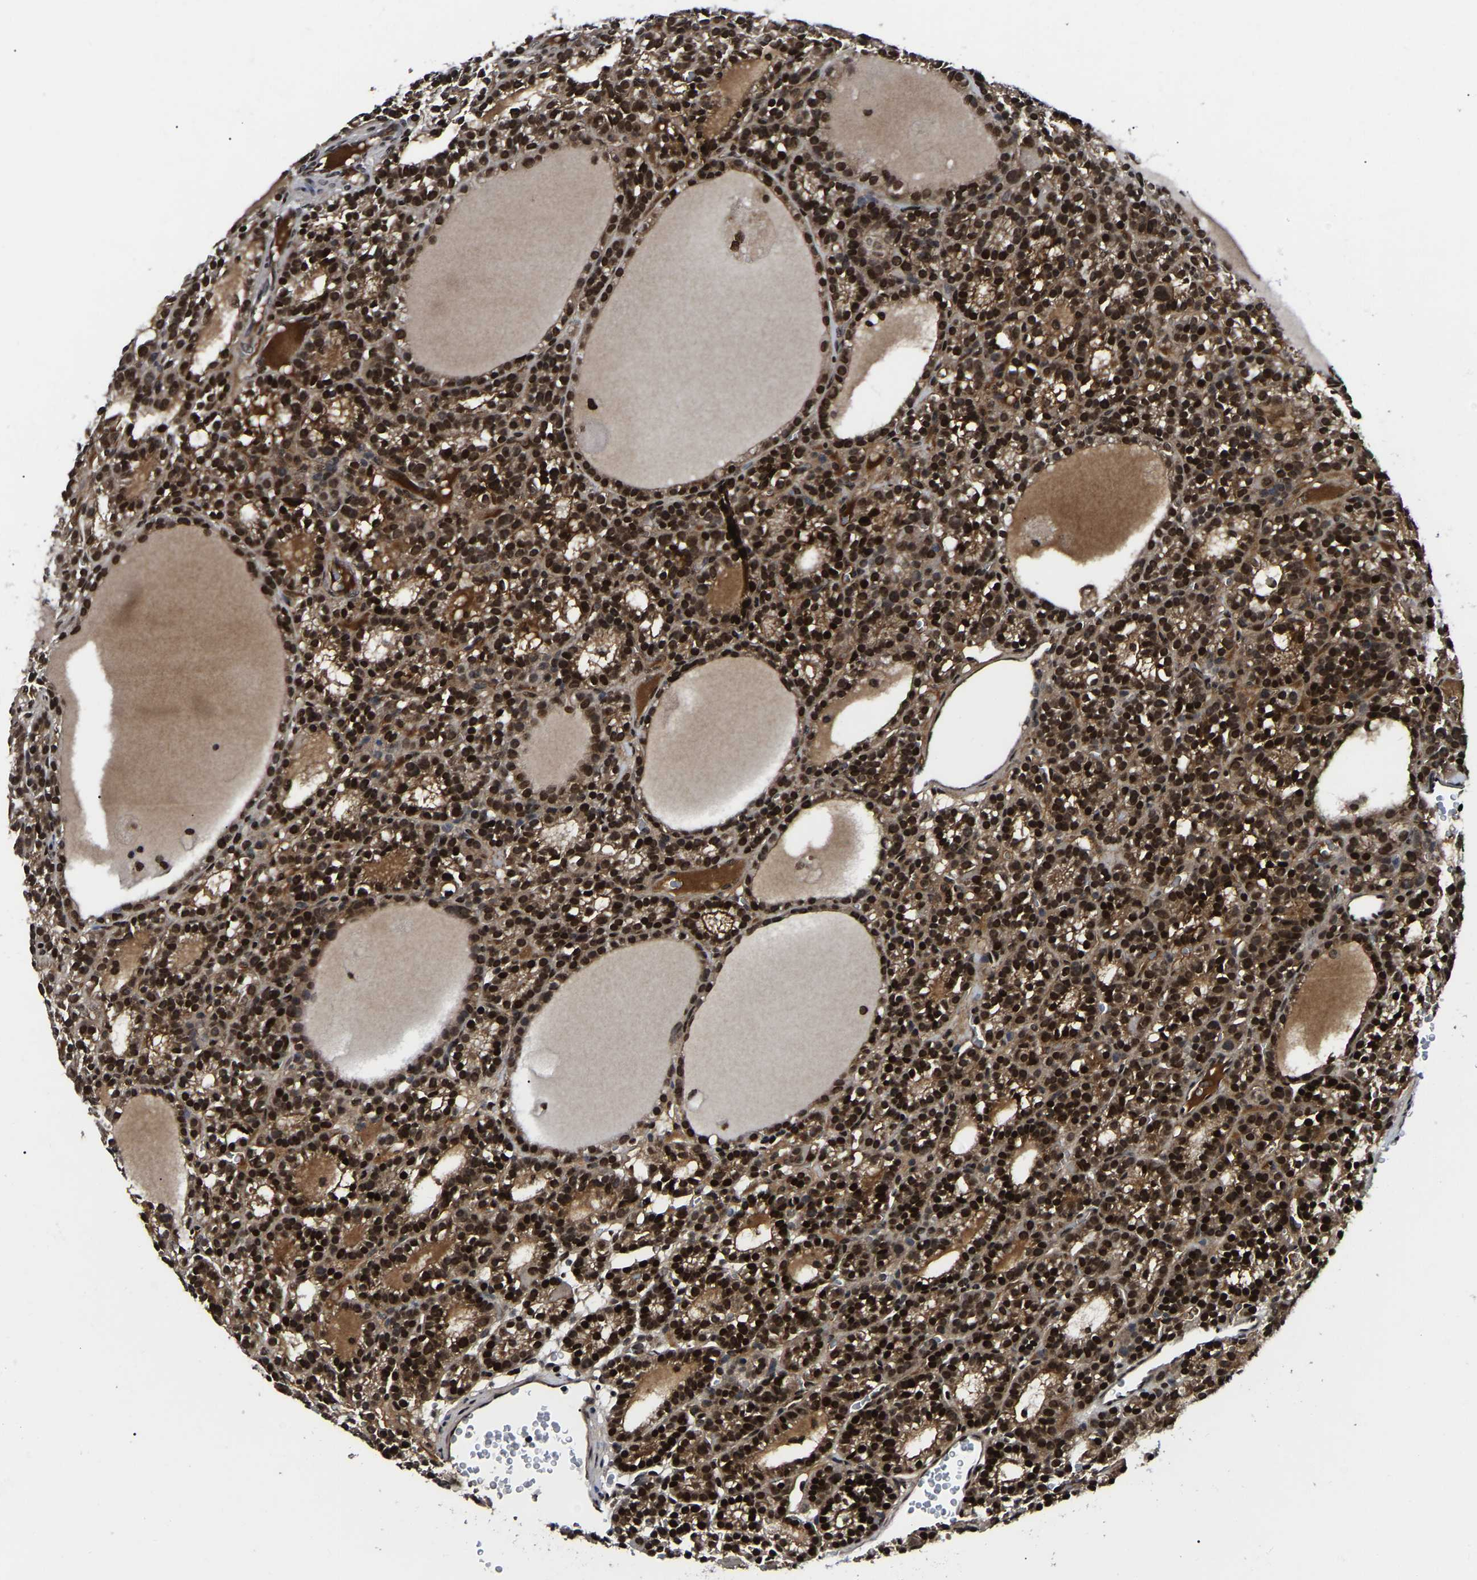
{"staining": {"intensity": "strong", "quantity": ">75%", "location": "nuclear"}, "tissue": "parathyroid gland", "cell_type": "Glandular cells", "image_type": "normal", "snomed": [{"axis": "morphology", "description": "Normal tissue, NOS"}, {"axis": "morphology", "description": "Adenoma, NOS"}, {"axis": "topography", "description": "Parathyroid gland"}], "caption": "An immunohistochemistry micrograph of benign tissue is shown. Protein staining in brown highlights strong nuclear positivity in parathyroid gland within glandular cells.", "gene": "TRIM35", "patient": {"sex": "female", "age": 58}}